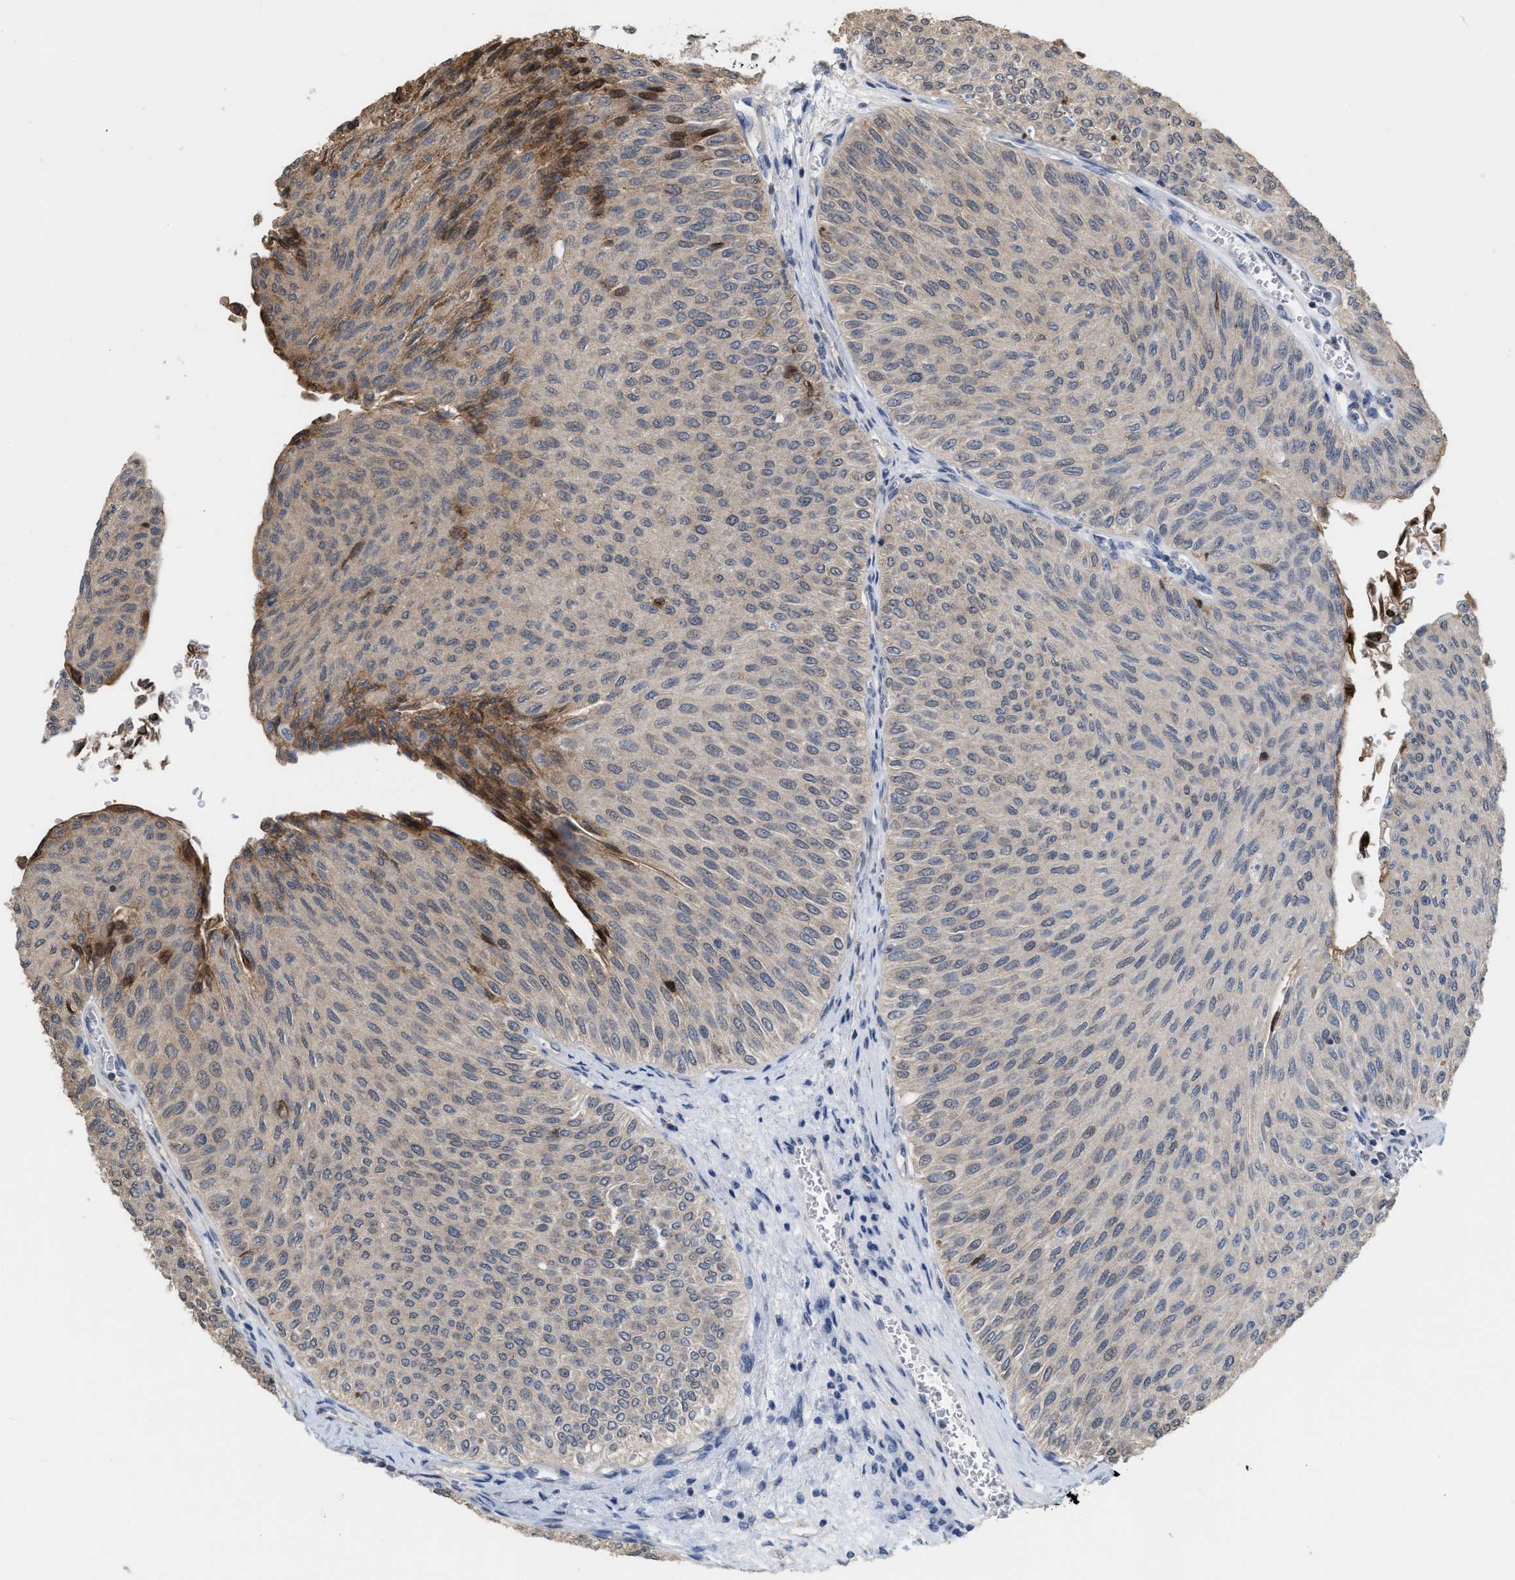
{"staining": {"intensity": "weak", "quantity": ">75%", "location": "cytoplasmic/membranous"}, "tissue": "urothelial cancer", "cell_type": "Tumor cells", "image_type": "cancer", "snomed": [{"axis": "morphology", "description": "Urothelial carcinoma, Low grade"}, {"axis": "topography", "description": "Urinary bladder"}], "caption": "Human urothelial carcinoma (low-grade) stained with a brown dye displays weak cytoplasmic/membranous positive expression in about >75% of tumor cells.", "gene": "BAIAP2L1", "patient": {"sex": "male", "age": 78}}